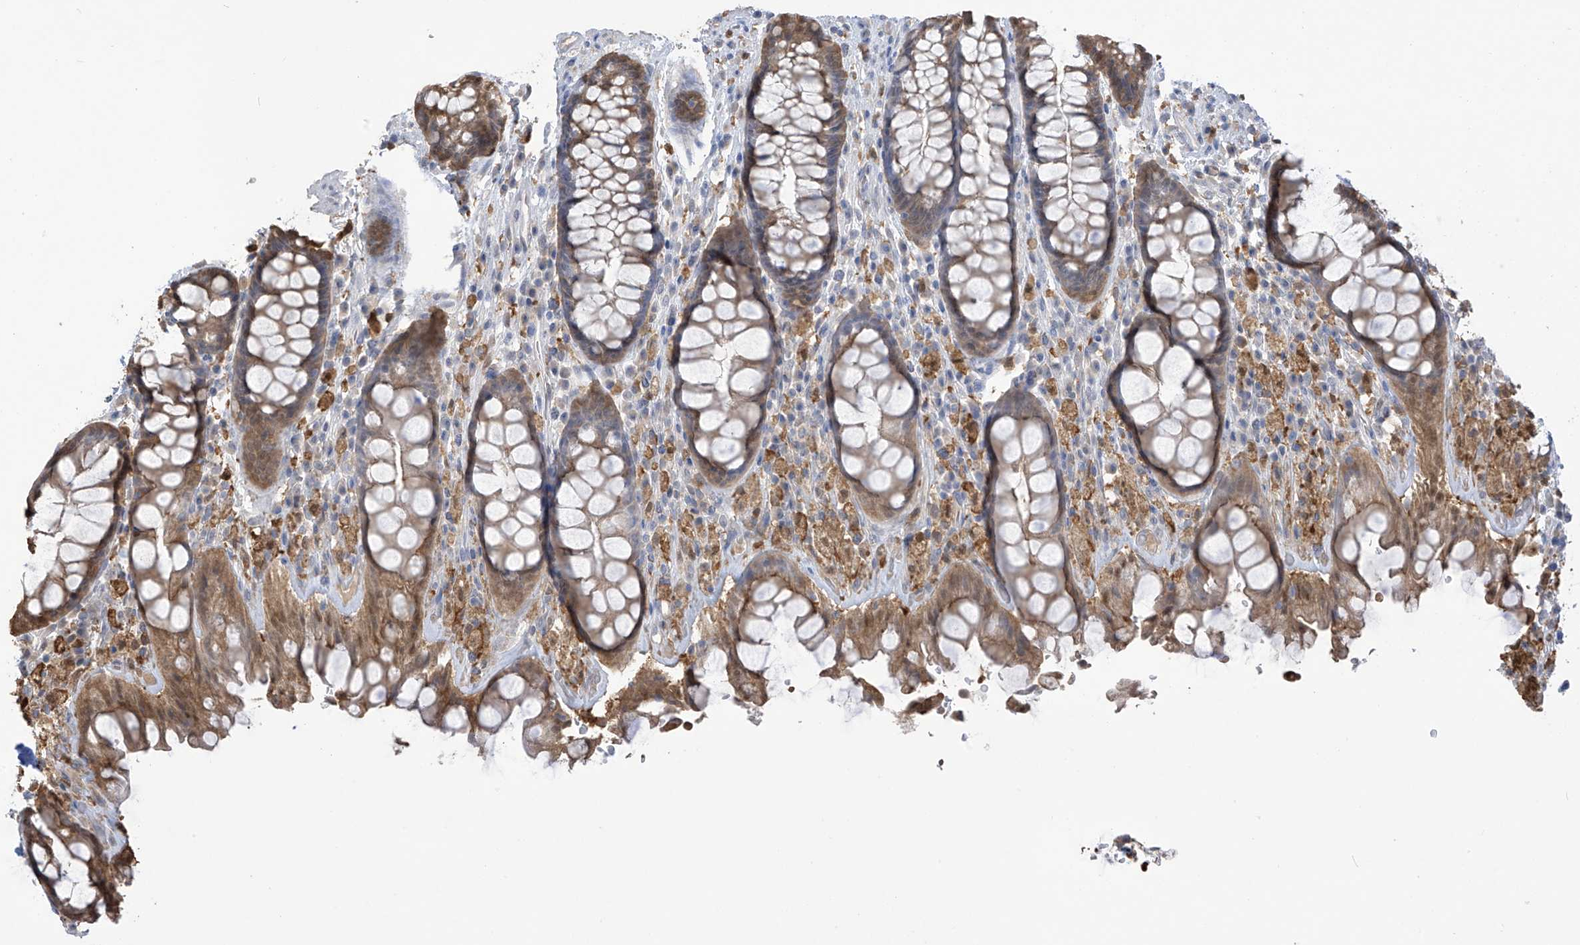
{"staining": {"intensity": "moderate", "quantity": ">75%", "location": "cytoplasmic/membranous,nuclear"}, "tissue": "rectum", "cell_type": "Glandular cells", "image_type": "normal", "snomed": [{"axis": "morphology", "description": "Normal tissue, NOS"}, {"axis": "topography", "description": "Rectum"}], "caption": "Immunohistochemistry of unremarkable rectum exhibits medium levels of moderate cytoplasmic/membranous,nuclear expression in approximately >75% of glandular cells. (DAB = brown stain, brightfield microscopy at high magnification).", "gene": "IDH1", "patient": {"sex": "male", "age": 64}}